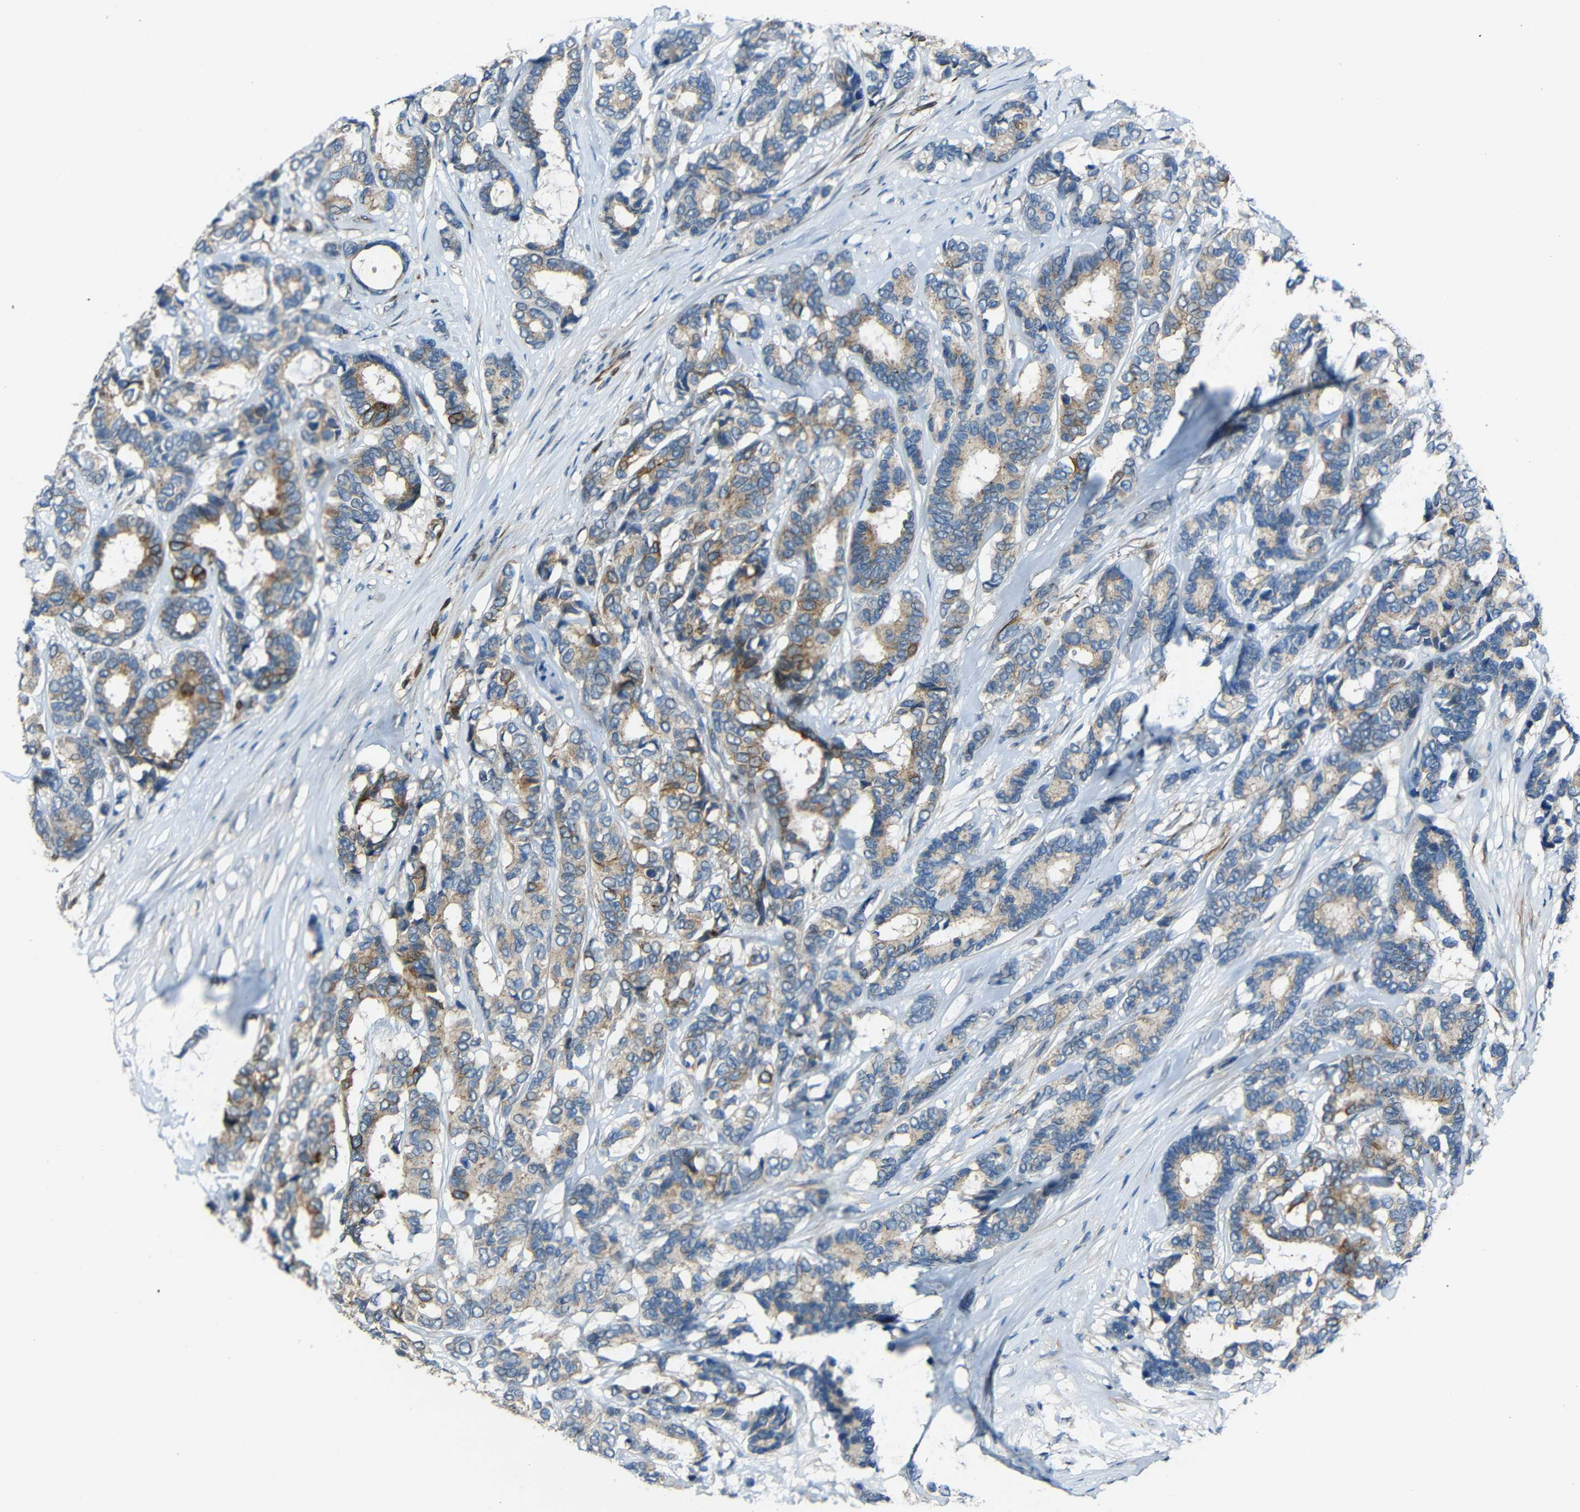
{"staining": {"intensity": "moderate", "quantity": "25%-75%", "location": "cytoplasmic/membranous"}, "tissue": "breast cancer", "cell_type": "Tumor cells", "image_type": "cancer", "snomed": [{"axis": "morphology", "description": "Duct carcinoma"}, {"axis": "topography", "description": "Breast"}], "caption": "Human breast cancer (invasive ductal carcinoma) stained with a brown dye demonstrates moderate cytoplasmic/membranous positive expression in approximately 25%-75% of tumor cells.", "gene": "DCLK1", "patient": {"sex": "female", "age": 87}}